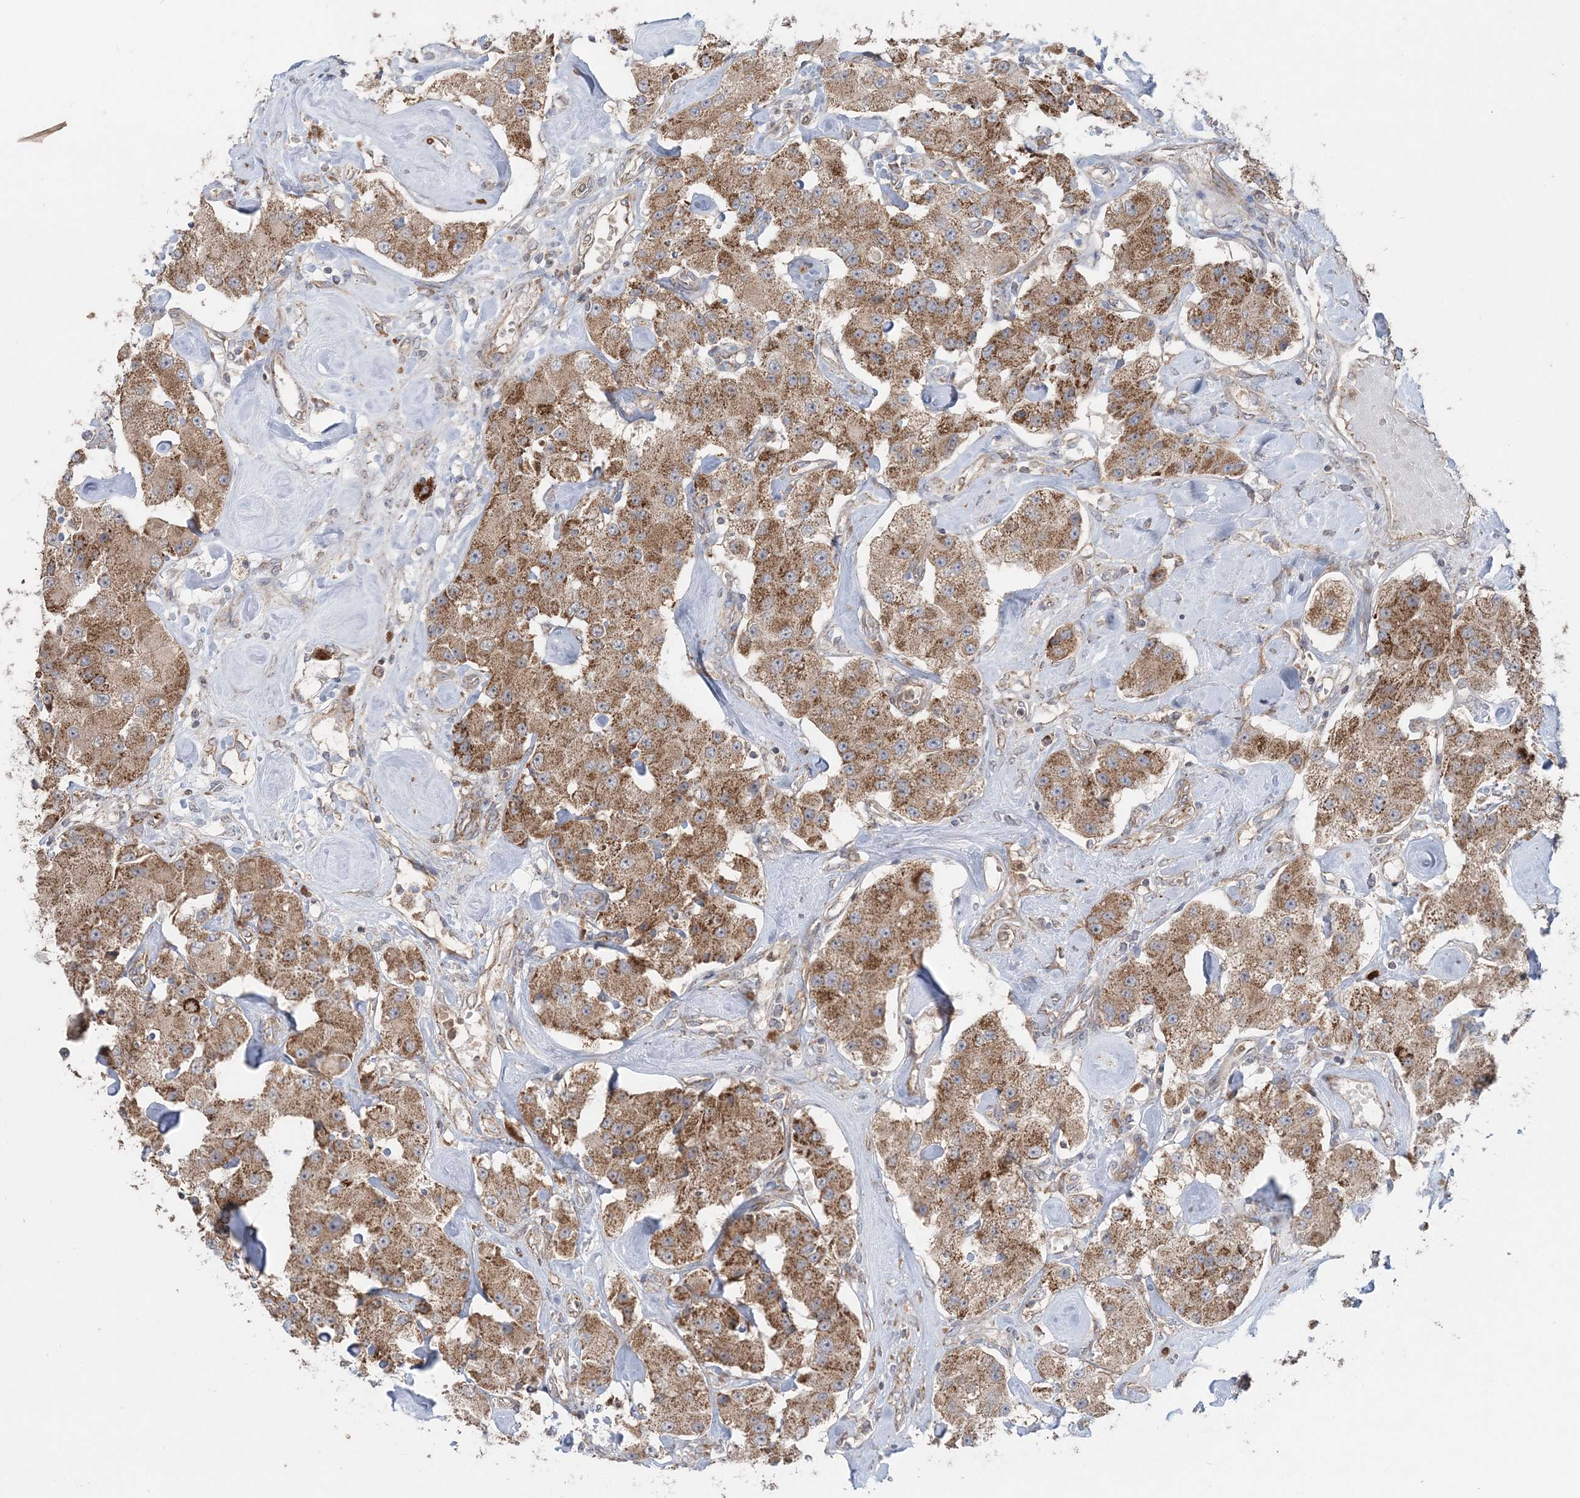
{"staining": {"intensity": "moderate", "quantity": ">75%", "location": "cytoplasmic/membranous"}, "tissue": "carcinoid", "cell_type": "Tumor cells", "image_type": "cancer", "snomed": [{"axis": "morphology", "description": "Carcinoid, malignant, NOS"}, {"axis": "topography", "description": "Pancreas"}], "caption": "Carcinoid (malignant) stained for a protein demonstrates moderate cytoplasmic/membranous positivity in tumor cells.", "gene": "LRPPRC", "patient": {"sex": "male", "age": 41}}